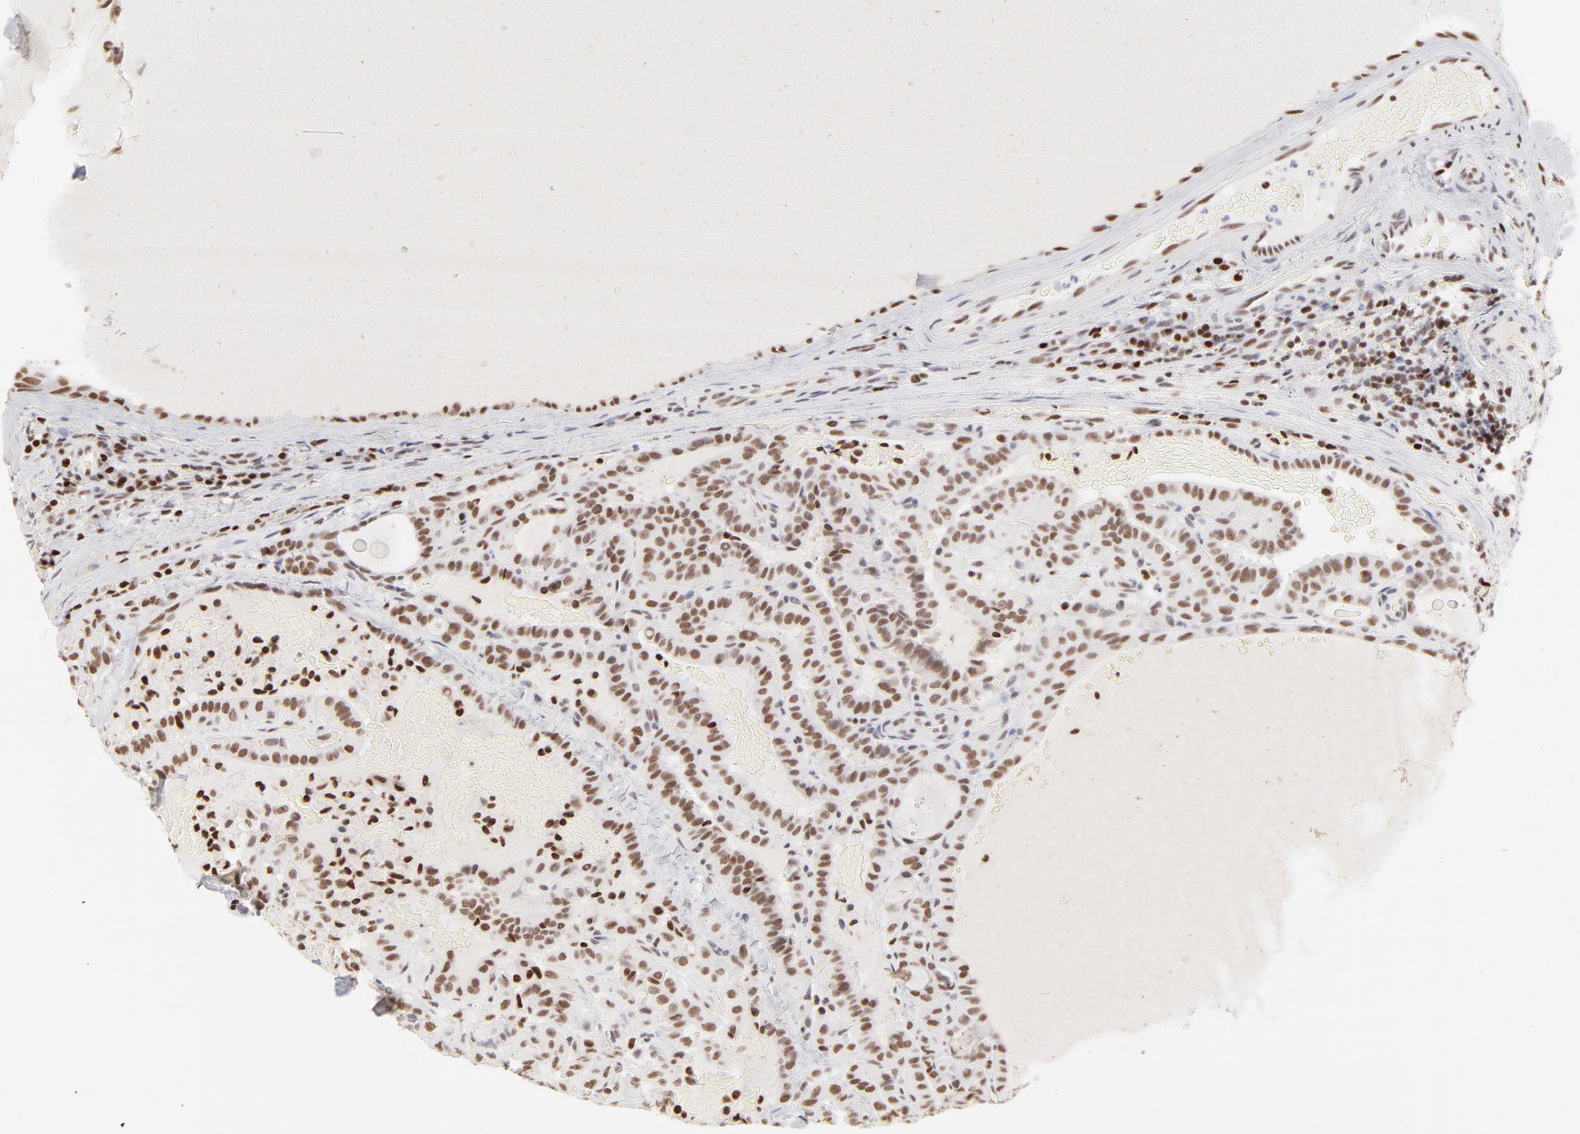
{"staining": {"intensity": "moderate", "quantity": ">75%", "location": "nuclear"}, "tissue": "thyroid cancer", "cell_type": "Tumor cells", "image_type": "cancer", "snomed": [{"axis": "morphology", "description": "Papillary adenocarcinoma, NOS"}, {"axis": "topography", "description": "Thyroid gland"}], "caption": "Papillary adenocarcinoma (thyroid) stained with immunohistochemistry (IHC) demonstrates moderate nuclear positivity in about >75% of tumor cells.", "gene": "PARP1", "patient": {"sex": "male", "age": 77}}